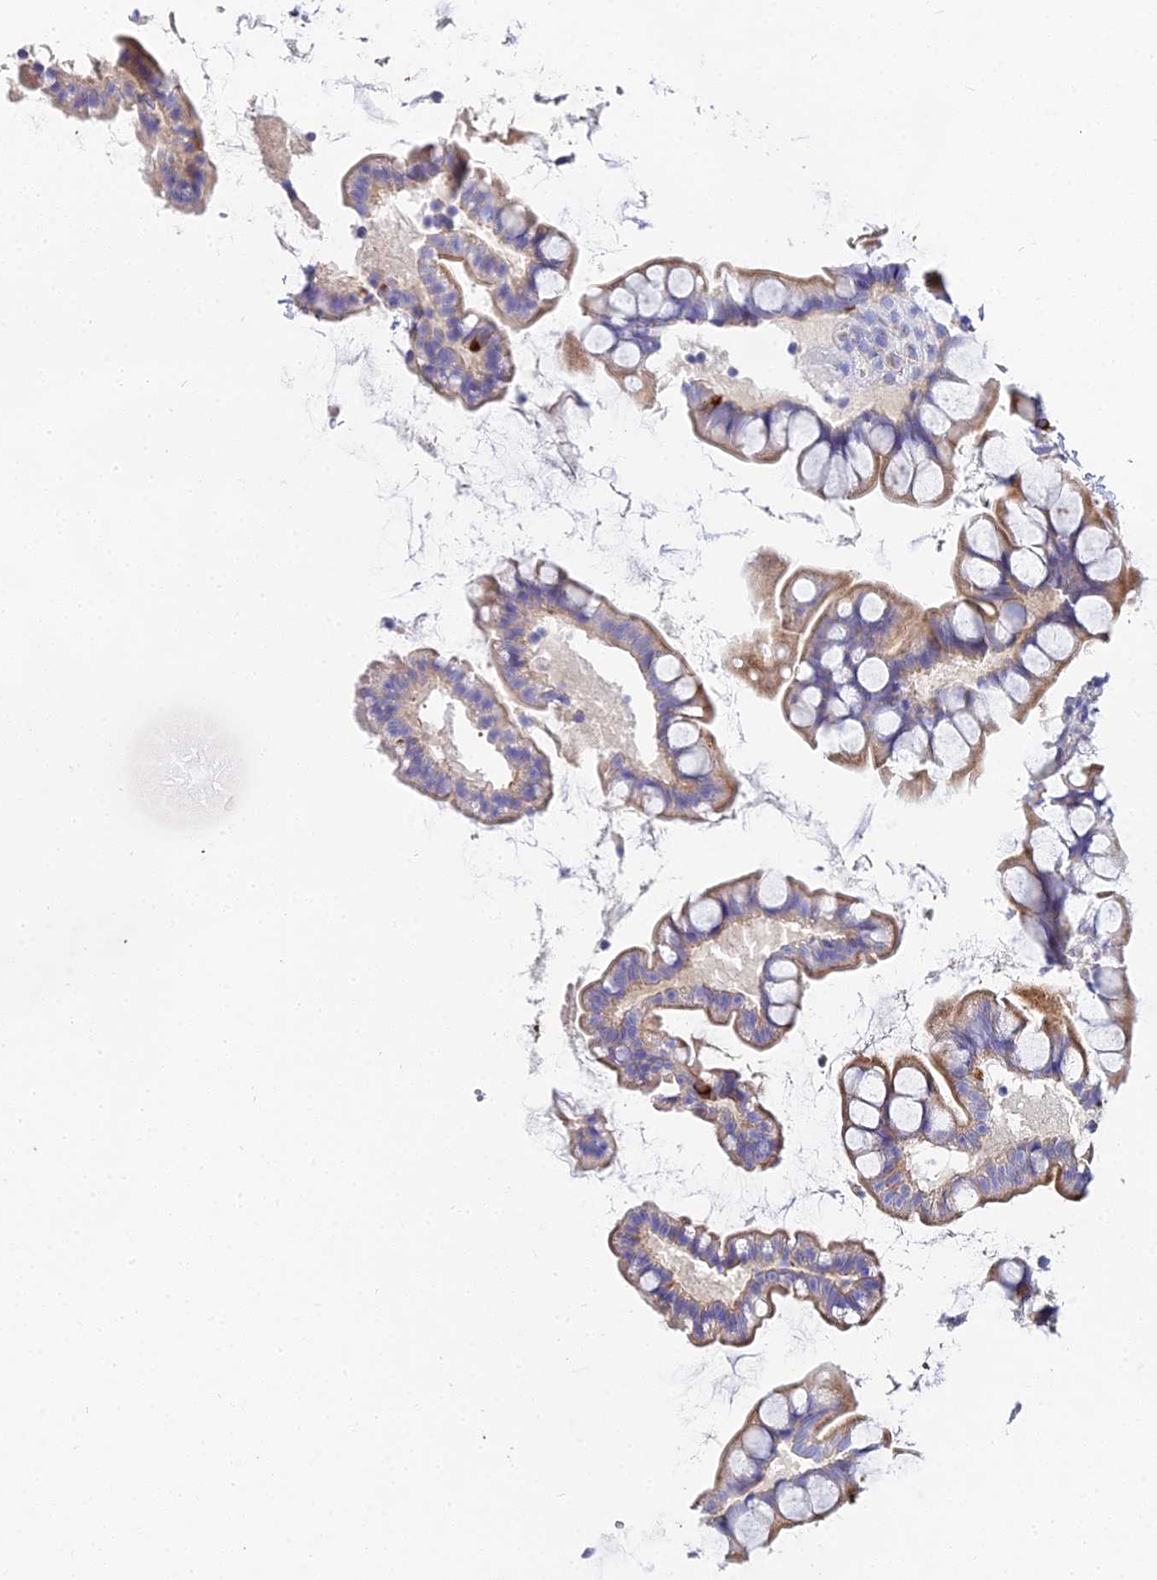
{"staining": {"intensity": "moderate", "quantity": "<25%", "location": "cytoplasmic/membranous"}, "tissue": "small intestine", "cell_type": "Glandular cells", "image_type": "normal", "snomed": [{"axis": "morphology", "description": "Normal tissue, NOS"}, {"axis": "topography", "description": "Small intestine"}], "caption": "Immunohistochemical staining of unremarkable small intestine displays <25% levels of moderate cytoplasmic/membranous protein expression in about <25% of glandular cells. The staining was performed using DAB to visualize the protein expression in brown, while the nuclei were stained in blue with hematoxylin (Magnification: 20x).", "gene": "APOBEC3H", "patient": {"sex": "male", "age": 70}}